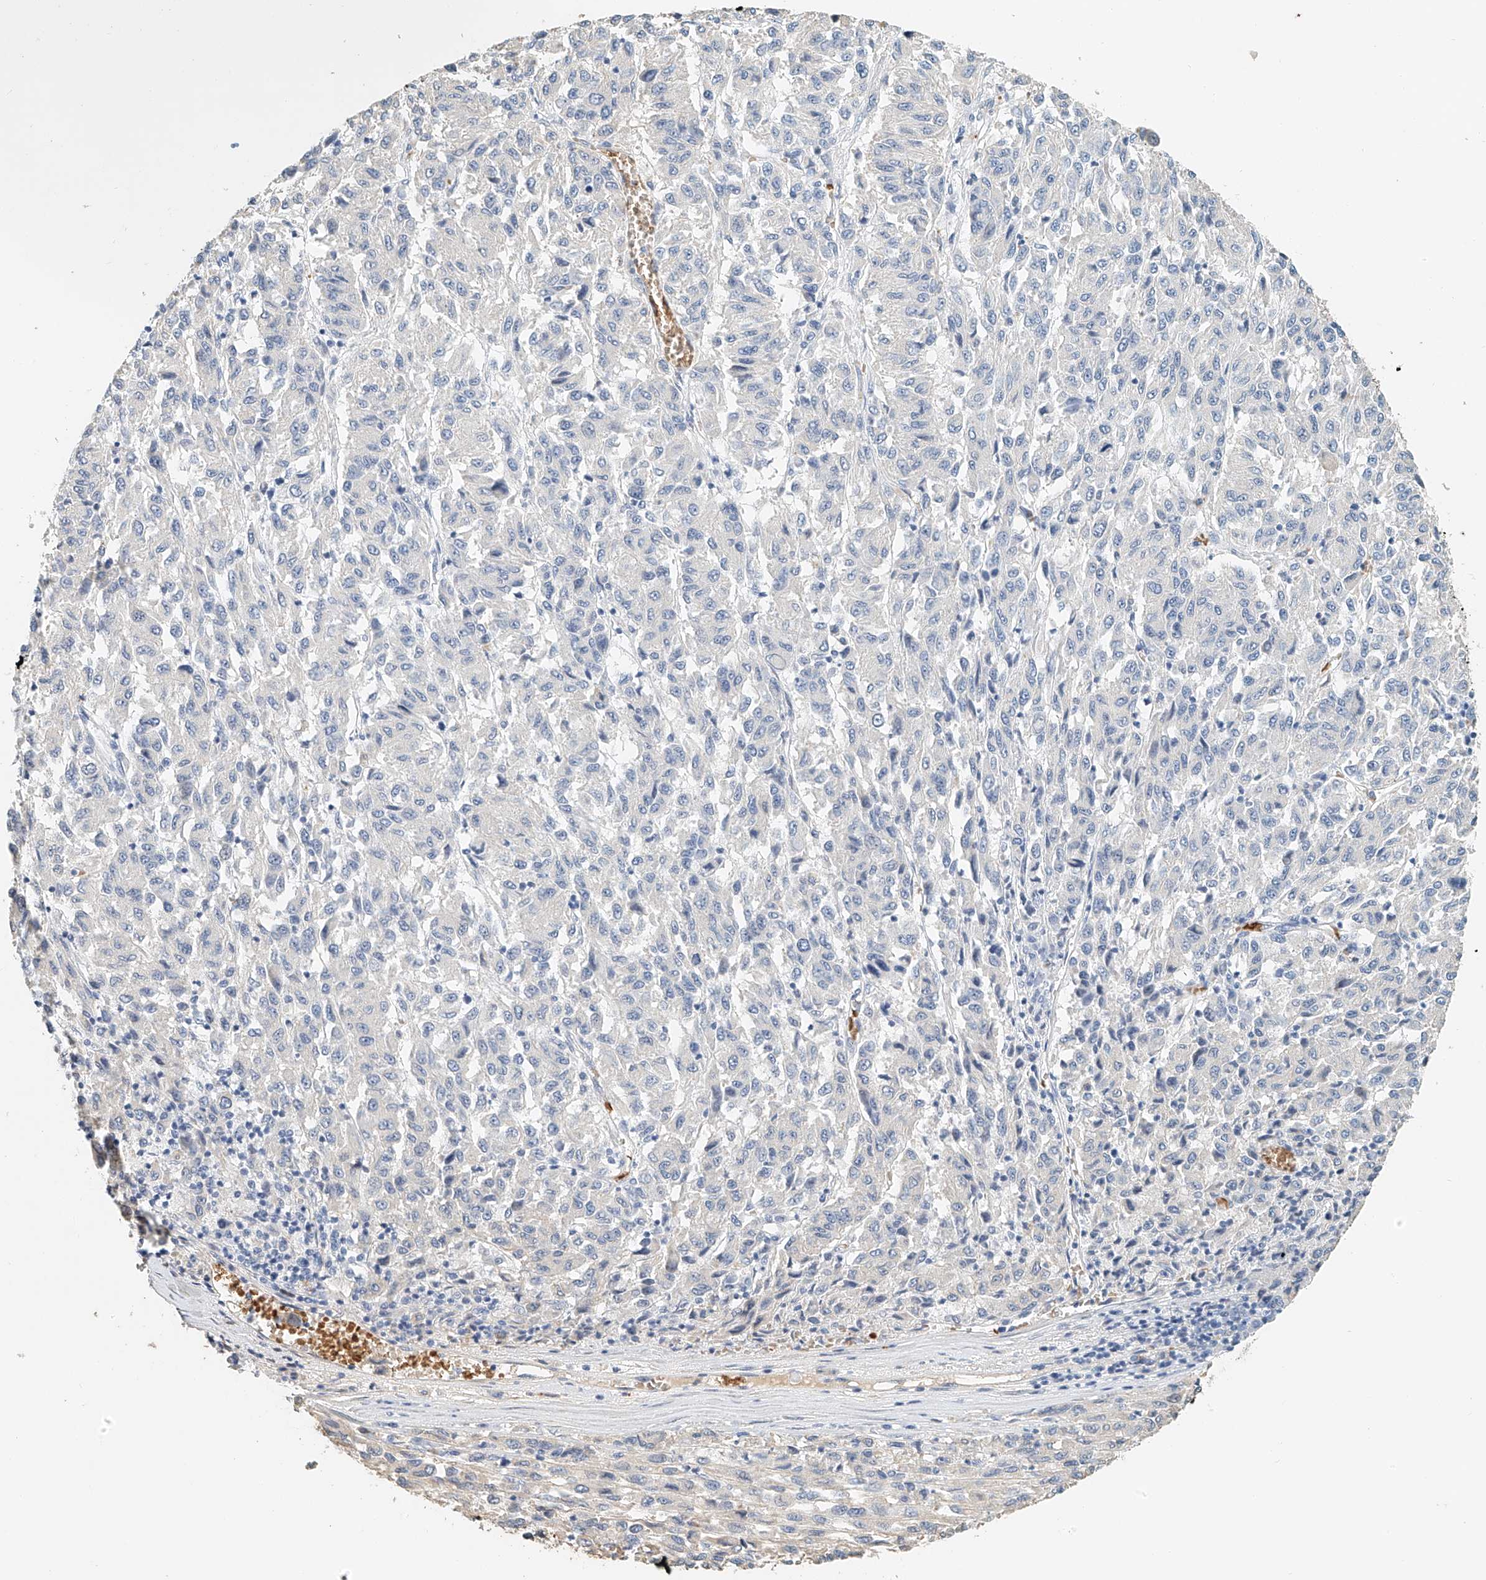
{"staining": {"intensity": "negative", "quantity": "none", "location": "none"}, "tissue": "melanoma", "cell_type": "Tumor cells", "image_type": "cancer", "snomed": [{"axis": "morphology", "description": "Malignant melanoma, Metastatic site"}, {"axis": "topography", "description": "Lung"}], "caption": "DAB immunohistochemical staining of melanoma displays no significant expression in tumor cells.", "gene": "RCAN3", "patient": {"sex": "male", "age": 64}}